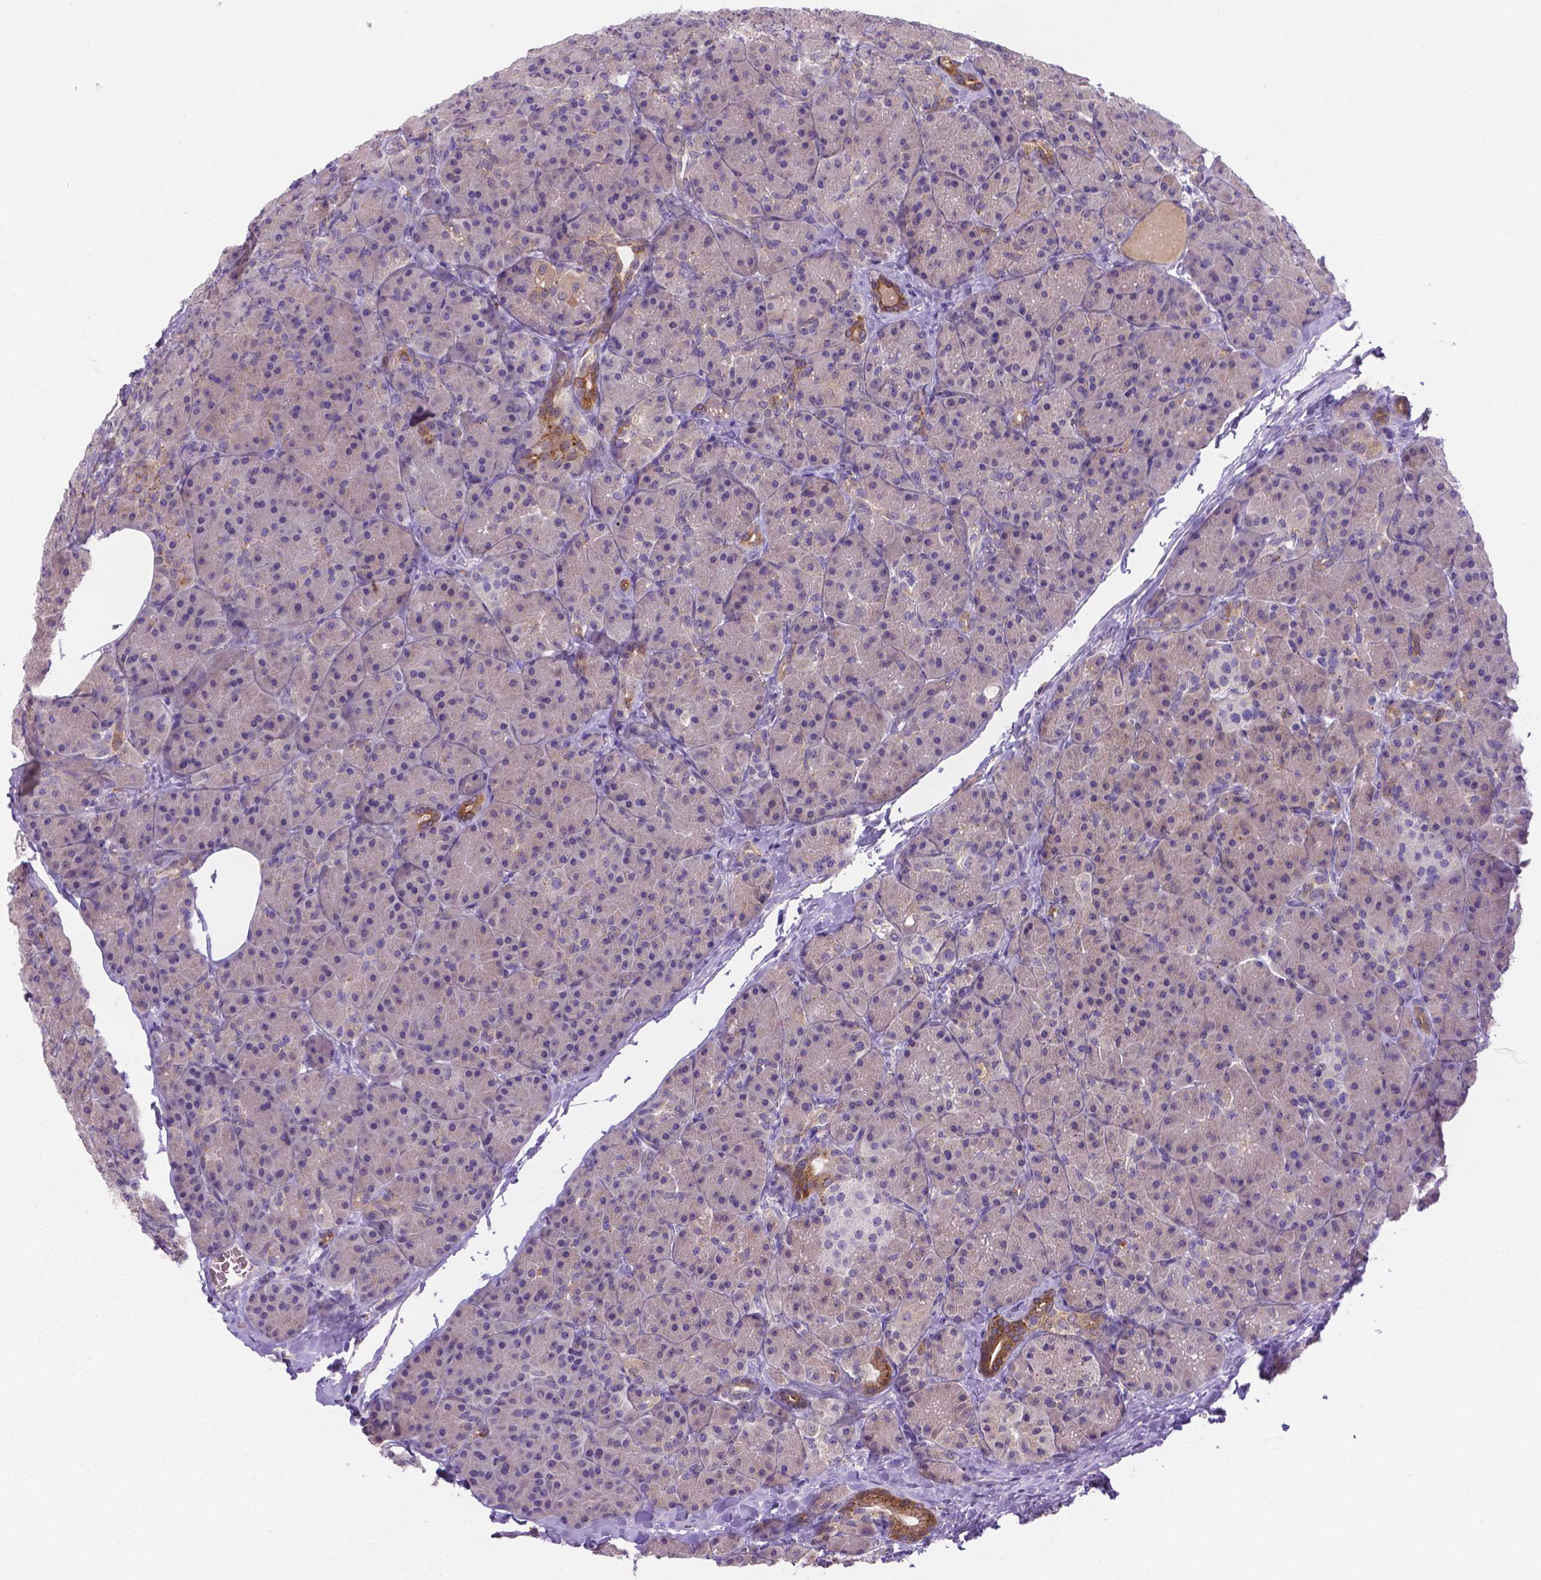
{"staining": {"intensity": "moderate", "quantity": "<25%", "location": "cytoplasmic/membranous"}, "tissue": "pancreas", "cell_type": "Exocrine glandular cells", "image_type": "normal", "snomed": [{"axis": "morphology", "description": "Normal tissue, NOS"}, {"axis": "topography", "description": "Pancreas"}], "caption": "DAB (3,3'-diaminobenzidine) immunohistochemical staining of normal pancreas shows moderate cytoplasmic/membranous protein staining in about <25% of exocrine glandular cells.", "gene": "TM4SF18", "patient": {"sex": "male", "age": 57}}